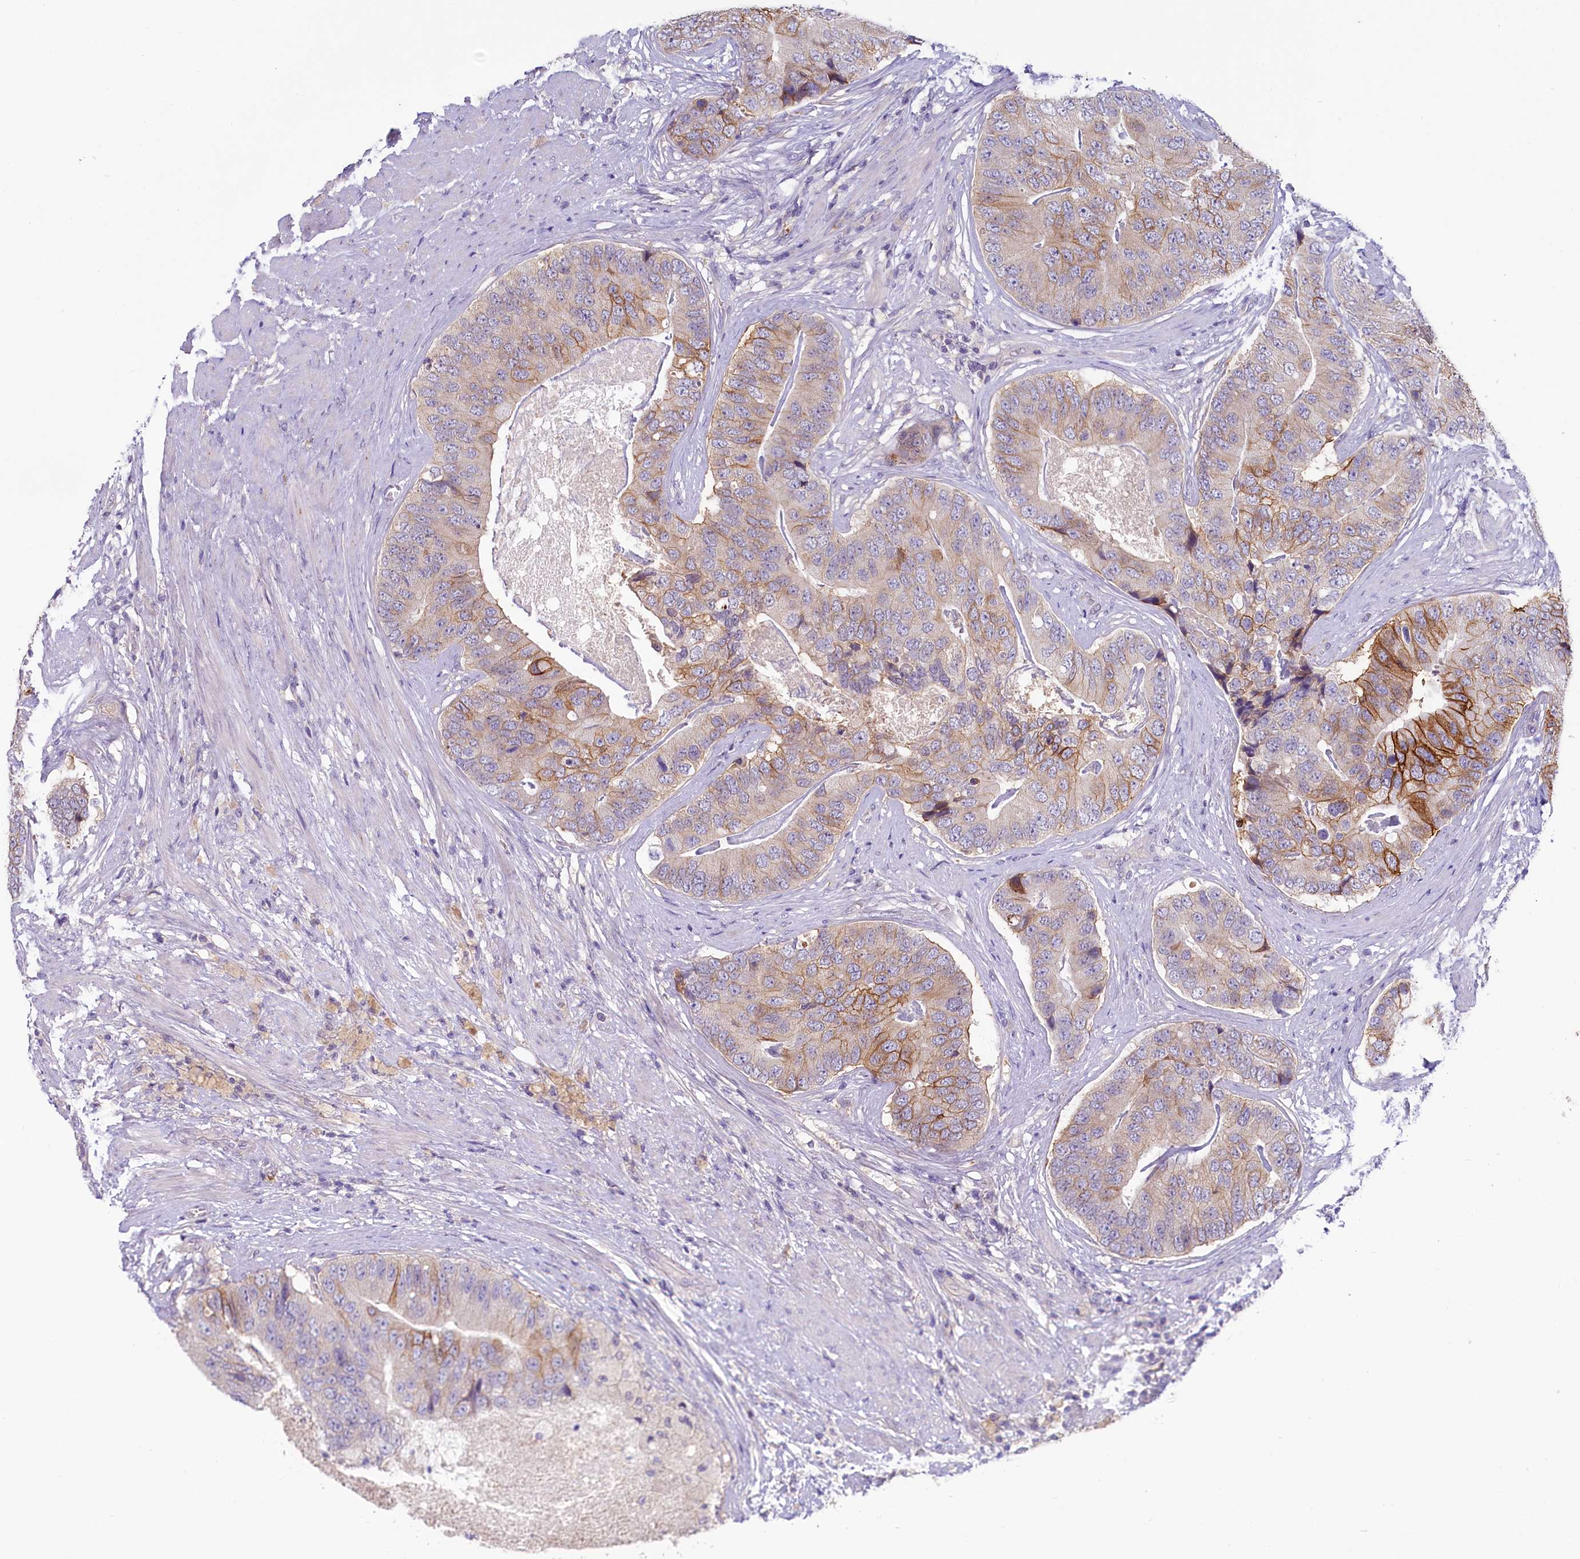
{"staining": {"intensity": "strong", "quantity": "25%-75%", "location": "cytoplasmic/membranous"}, "tissue": "prostate cancer", "cell_type": "Tumor cells", "image_type": "cancer", "snomed": [{"axis": "morphology", "description": "Adenocarcinoma, High grade"}, {"axis": "topography", "description": "Prostate"}], "caption": "Protein staining shows strong cytoplasmic/membranous positivity in approximately 25%-75% of tumor cells in prostate cancer. The staining was performed using DAB (3,3'-diaminobenzidine), with brown indicating positive protein expression. Nuclei are stained blue with hematoxylin.", "gene": "PDE6D", "patient": {"sex": "male", "age": 70}}